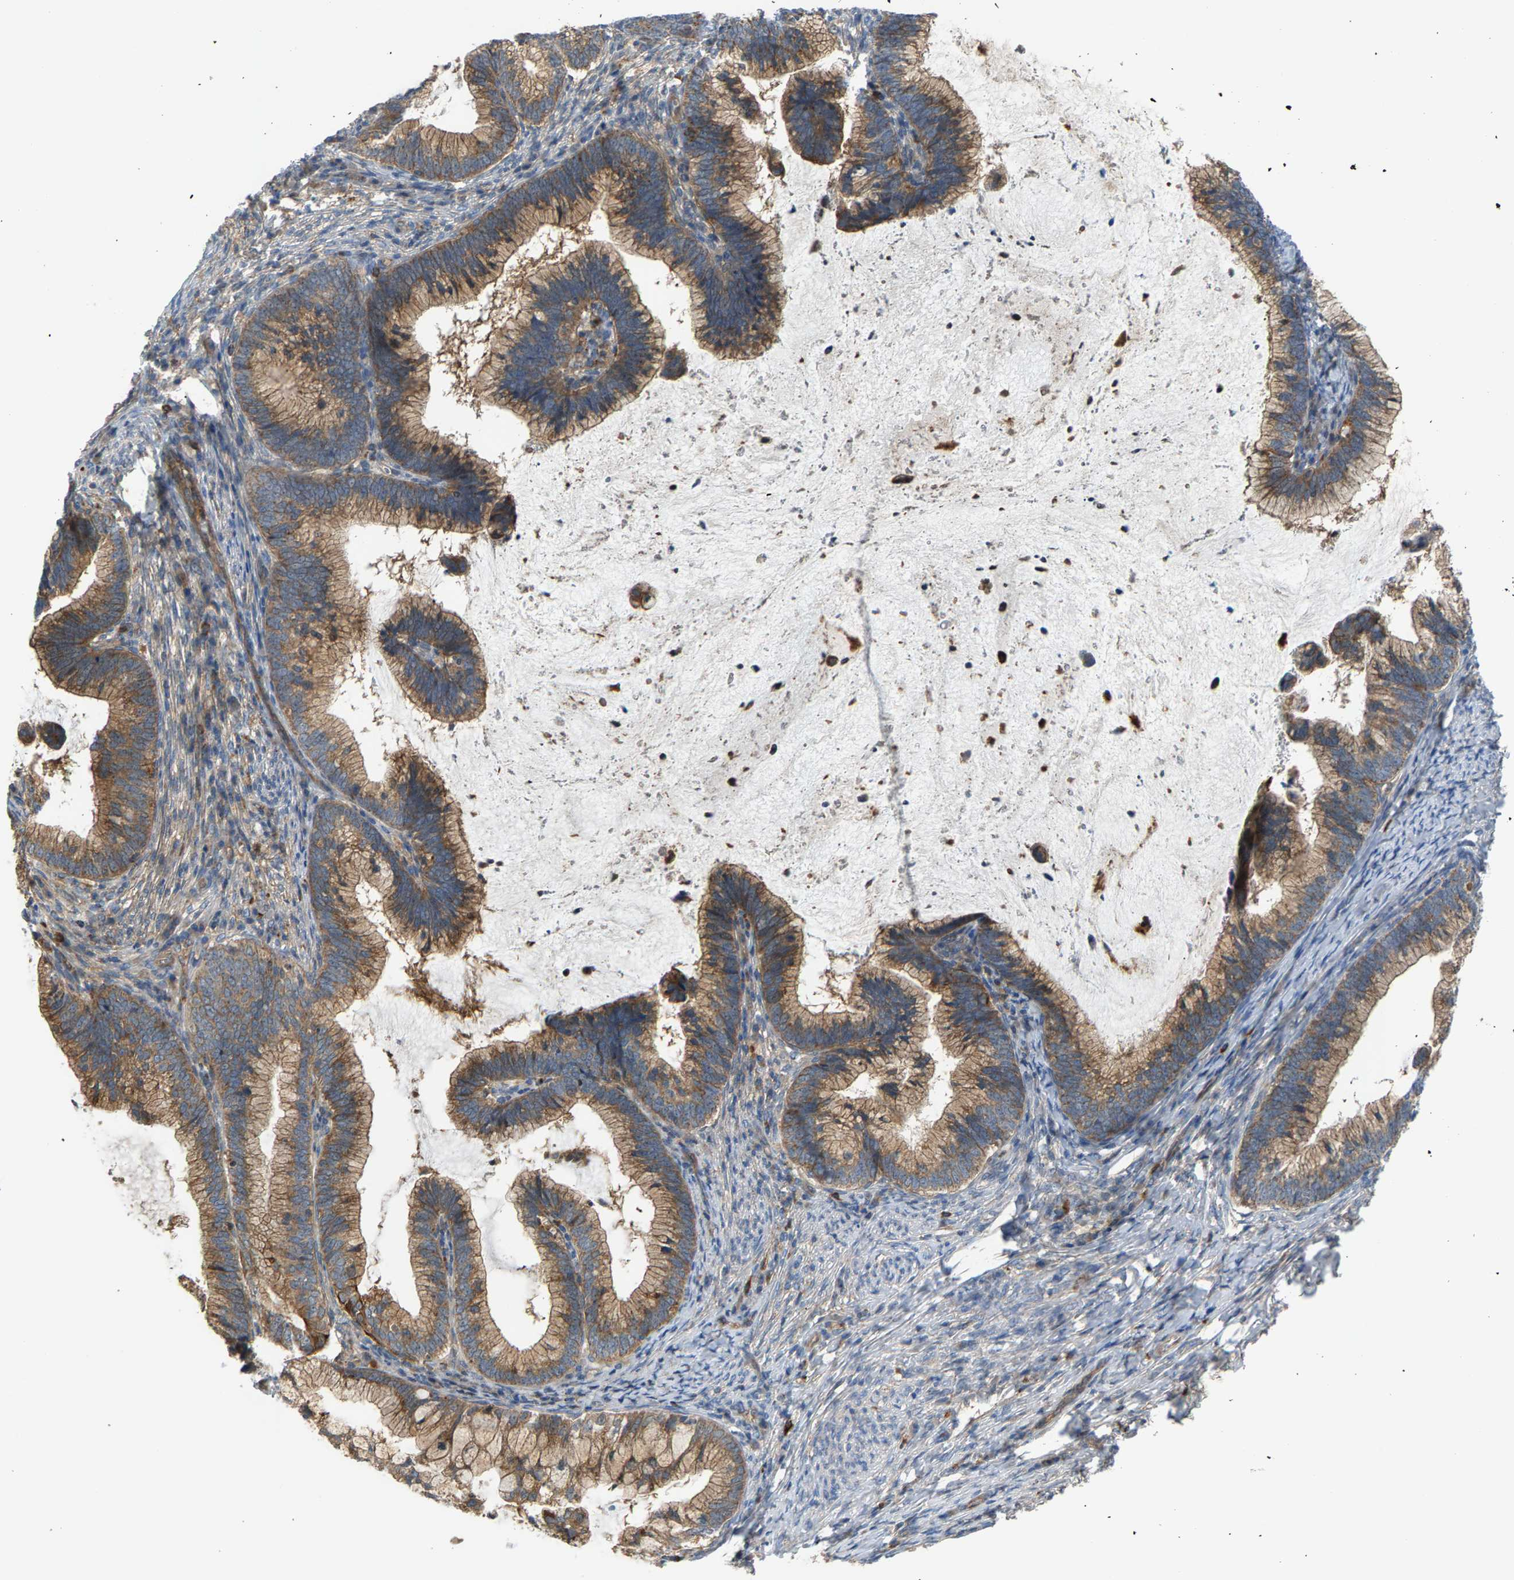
{"staining": {"intensity": "moderate", "quantity": ">75%", "location": "cytoplasmic/membranous"}, "tissue": "cervical cancer", "cell_type": "Tumor cells", "image_type": "cancer", "snomed": [{"axis": "morphology", "description": "Adenocarcinoma, NOS"}, {"axis": "topography", "description": "Cervix"}], "caption": "Adenocarcinoma (cervical) stained with immunohistochemistry reveals moderate cytoplasmic/membranous expression in approximately >75% of tumor cells.", "gene": "PDCL", "patient": {"sex": "female", "age": 36}}